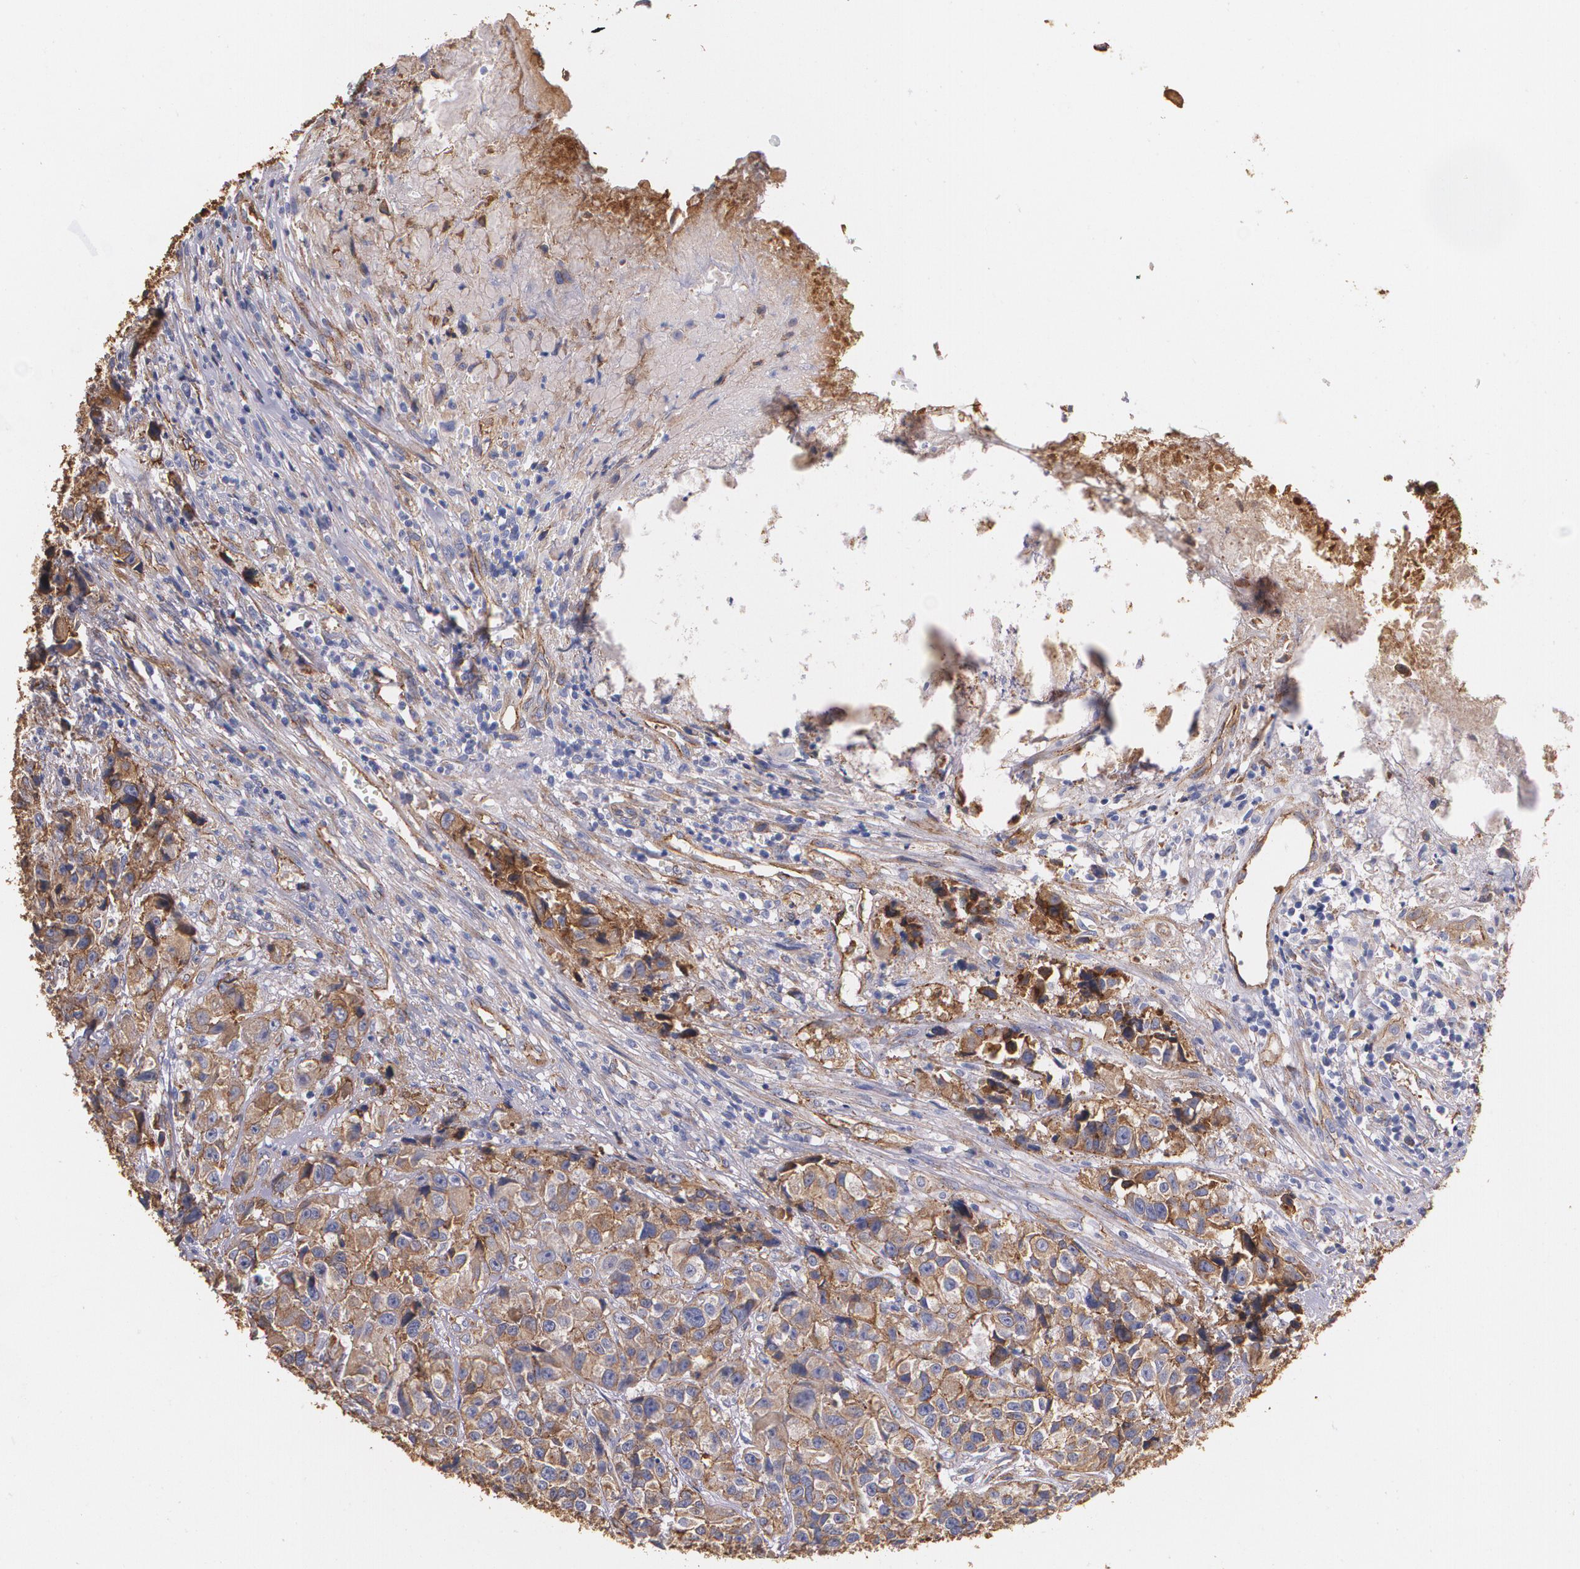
{"staining": {"intensity": "moderate", "quantity": ">75%", "location": "cytoplasmic/membranous"}, "tissue": "urothelial cancer", "cell_type": "Tumor cells", "image_type": "cancer", "snomed": [{"axis": "morphology", "description": "Urothelial carcinoma, High grade"}, {"axis": "topography", "description": "Urinary bladder"}], "caption": "Brown immunohistochemical staining in human urothelial cancer reveals moderate cytoplasmic/membranous expression in approximately >75% of tumor cells.", "gene": "TJP1", "patient": {"sex": "female", "age": 81}}